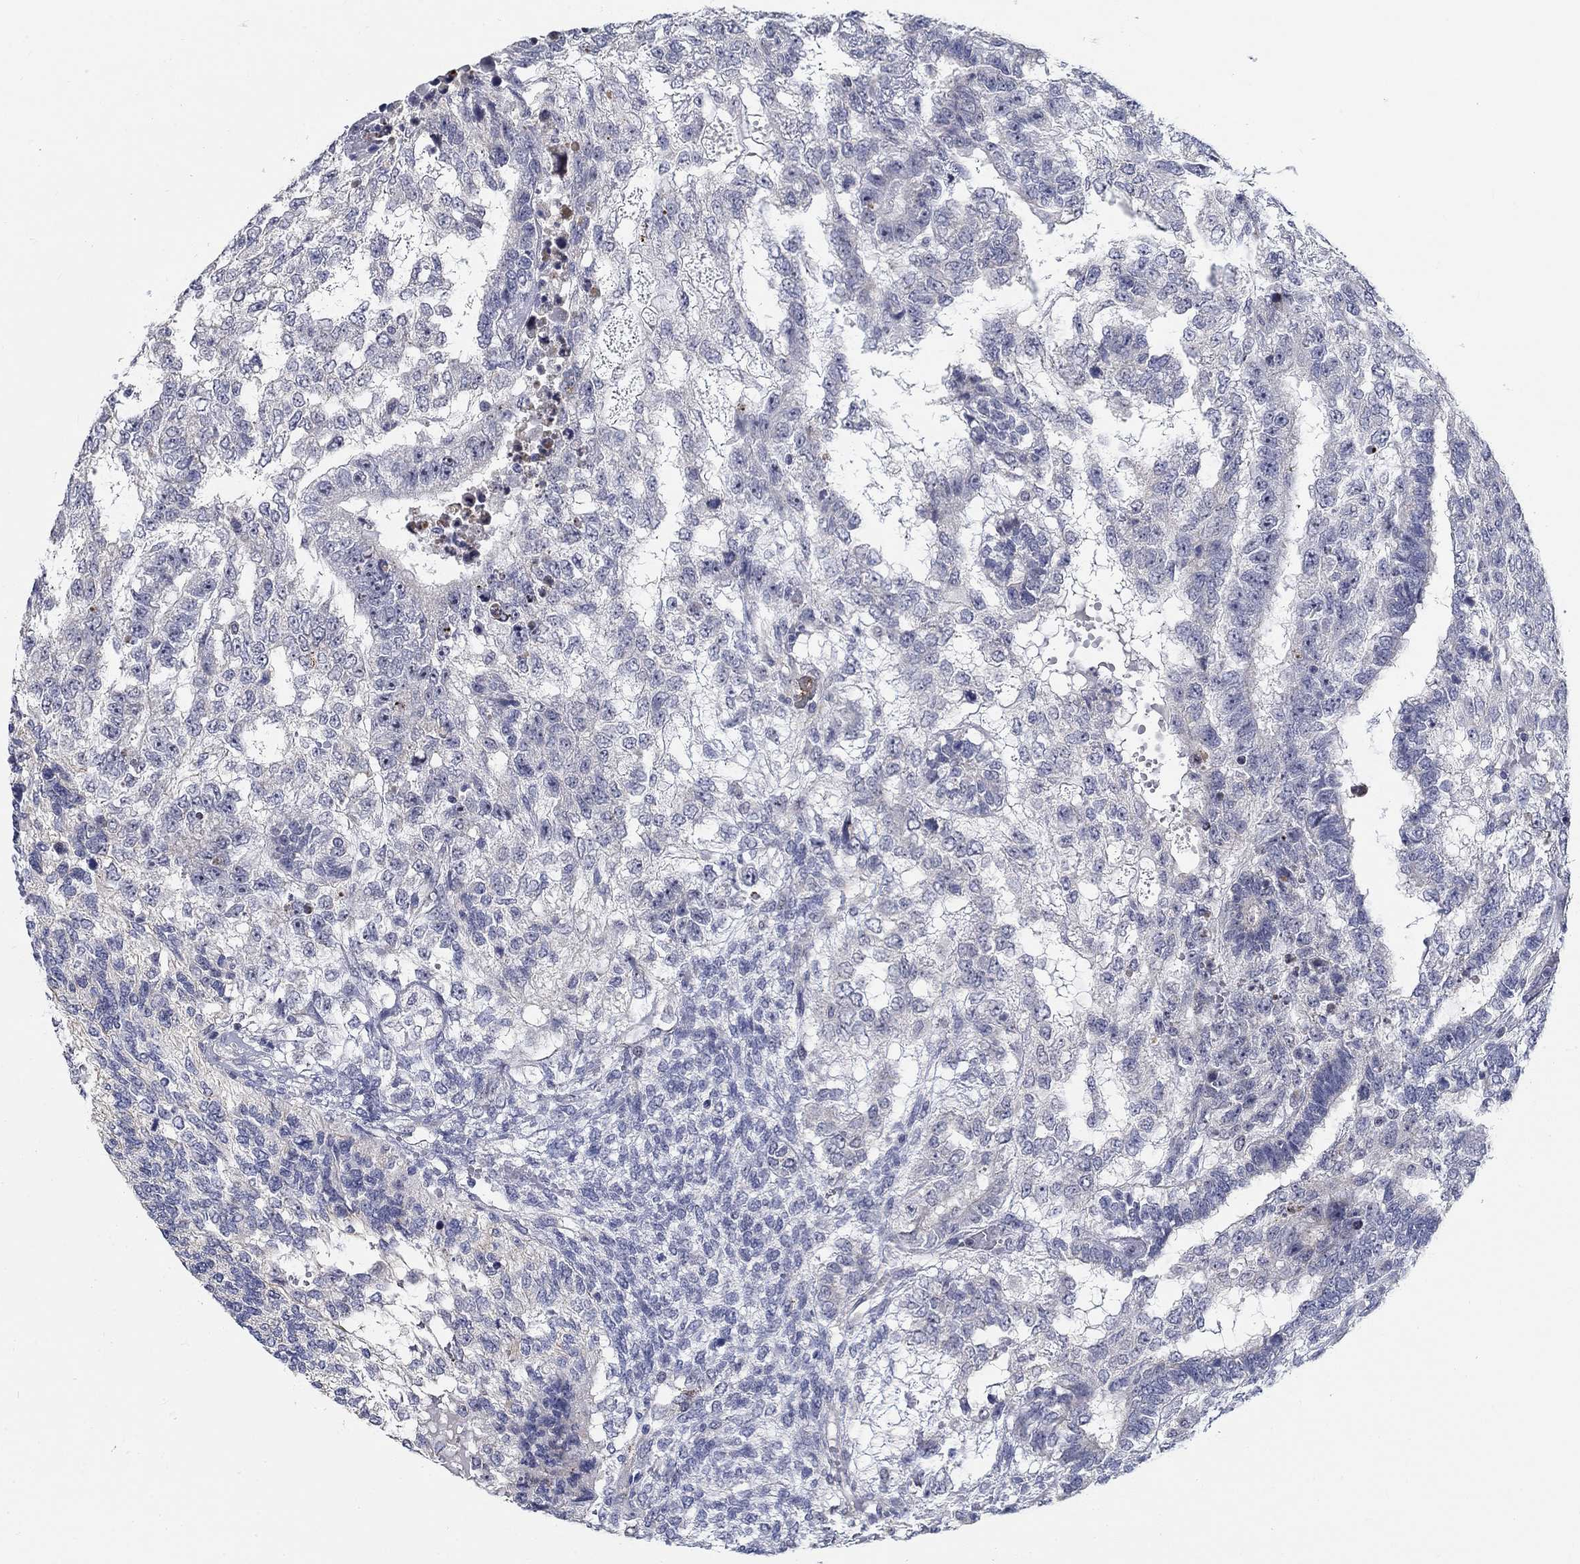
{"staining": {"intensity": "moderate", "quantity": "<25%", "location": "cytoplasmic/membranous"}, "tissue": "testis cancer", "cell_type": "Tumor cells", "image_type": "cancer", "snomed": [{"axis": "morphology", "description": "Seminoma, NOS"}, {"axis": "morphology", "description": "Carcinoma, Embryonal, NOS"}, {"axis": "topography", "description": "Testis"}], "caption": "IHC (DAB (3,3'-diaminobenzidine)) staining of human testis seminoma exhibits moderate cytoplasmic/membranous protein positivity in about <25% of tumor cells.", "gene": "SMIM18", "patient": {"sex": "male", "age": 41}}